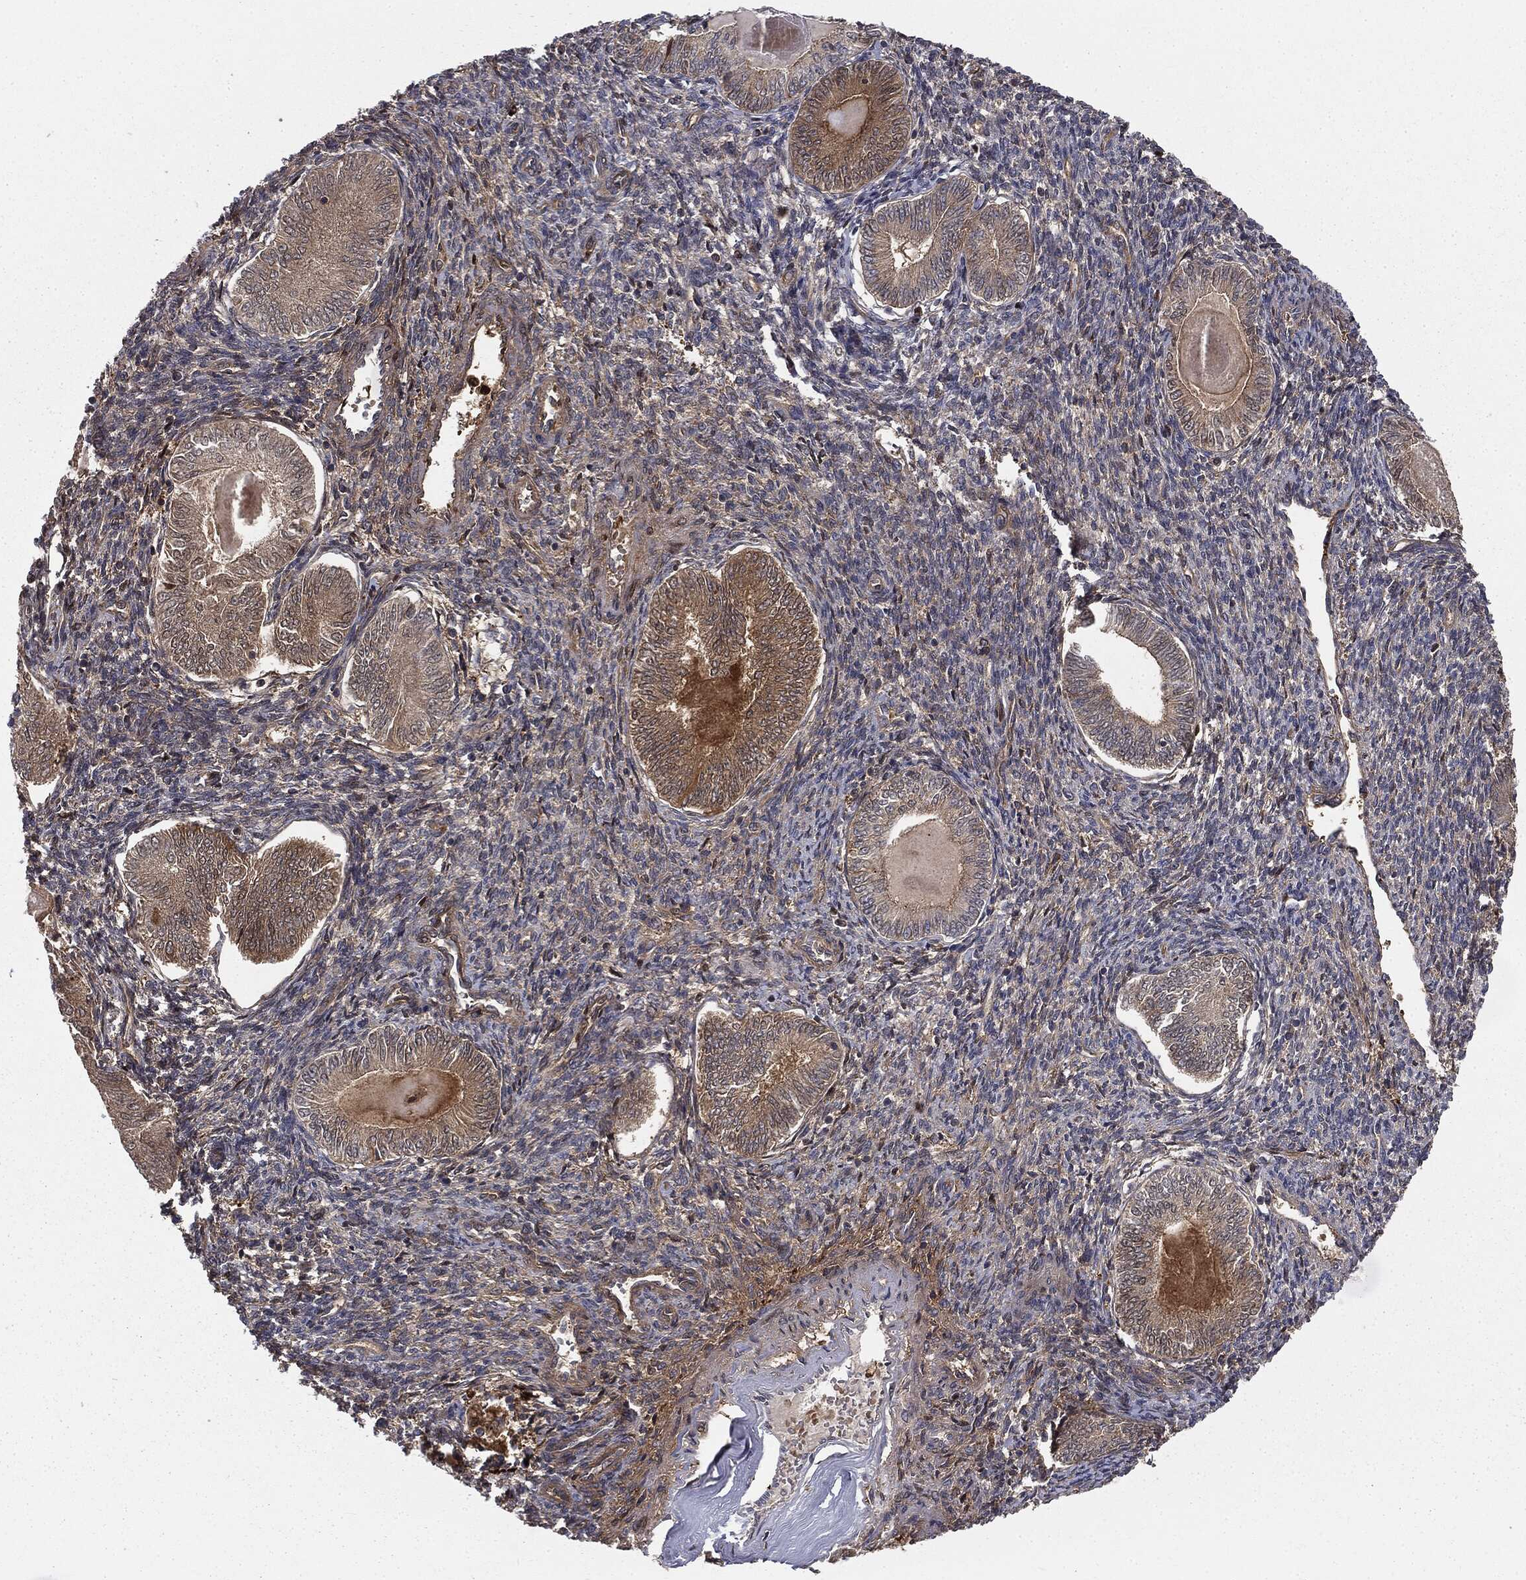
{"staining": {"intensity": "weak", "quantity": ">75%", "location": "cytoplasmic/membranous"}, "tissue": "endometrial cancer", "cell_type": "Tumor cells", "image_type": "cancer", "snomed": [{"axis": "morphology", "description": "Carcinoma, NOS"}, {"axis": "topography", "description": "Uterus"}], "caption": "Brown immunohistochemical staining in endometrial carcinoma demonstrates weak cytoplasmic/membranous expression in about >75% of tumor cells.", "gene": "GNB5", "patient": {"sex": "female", "age": 76}}